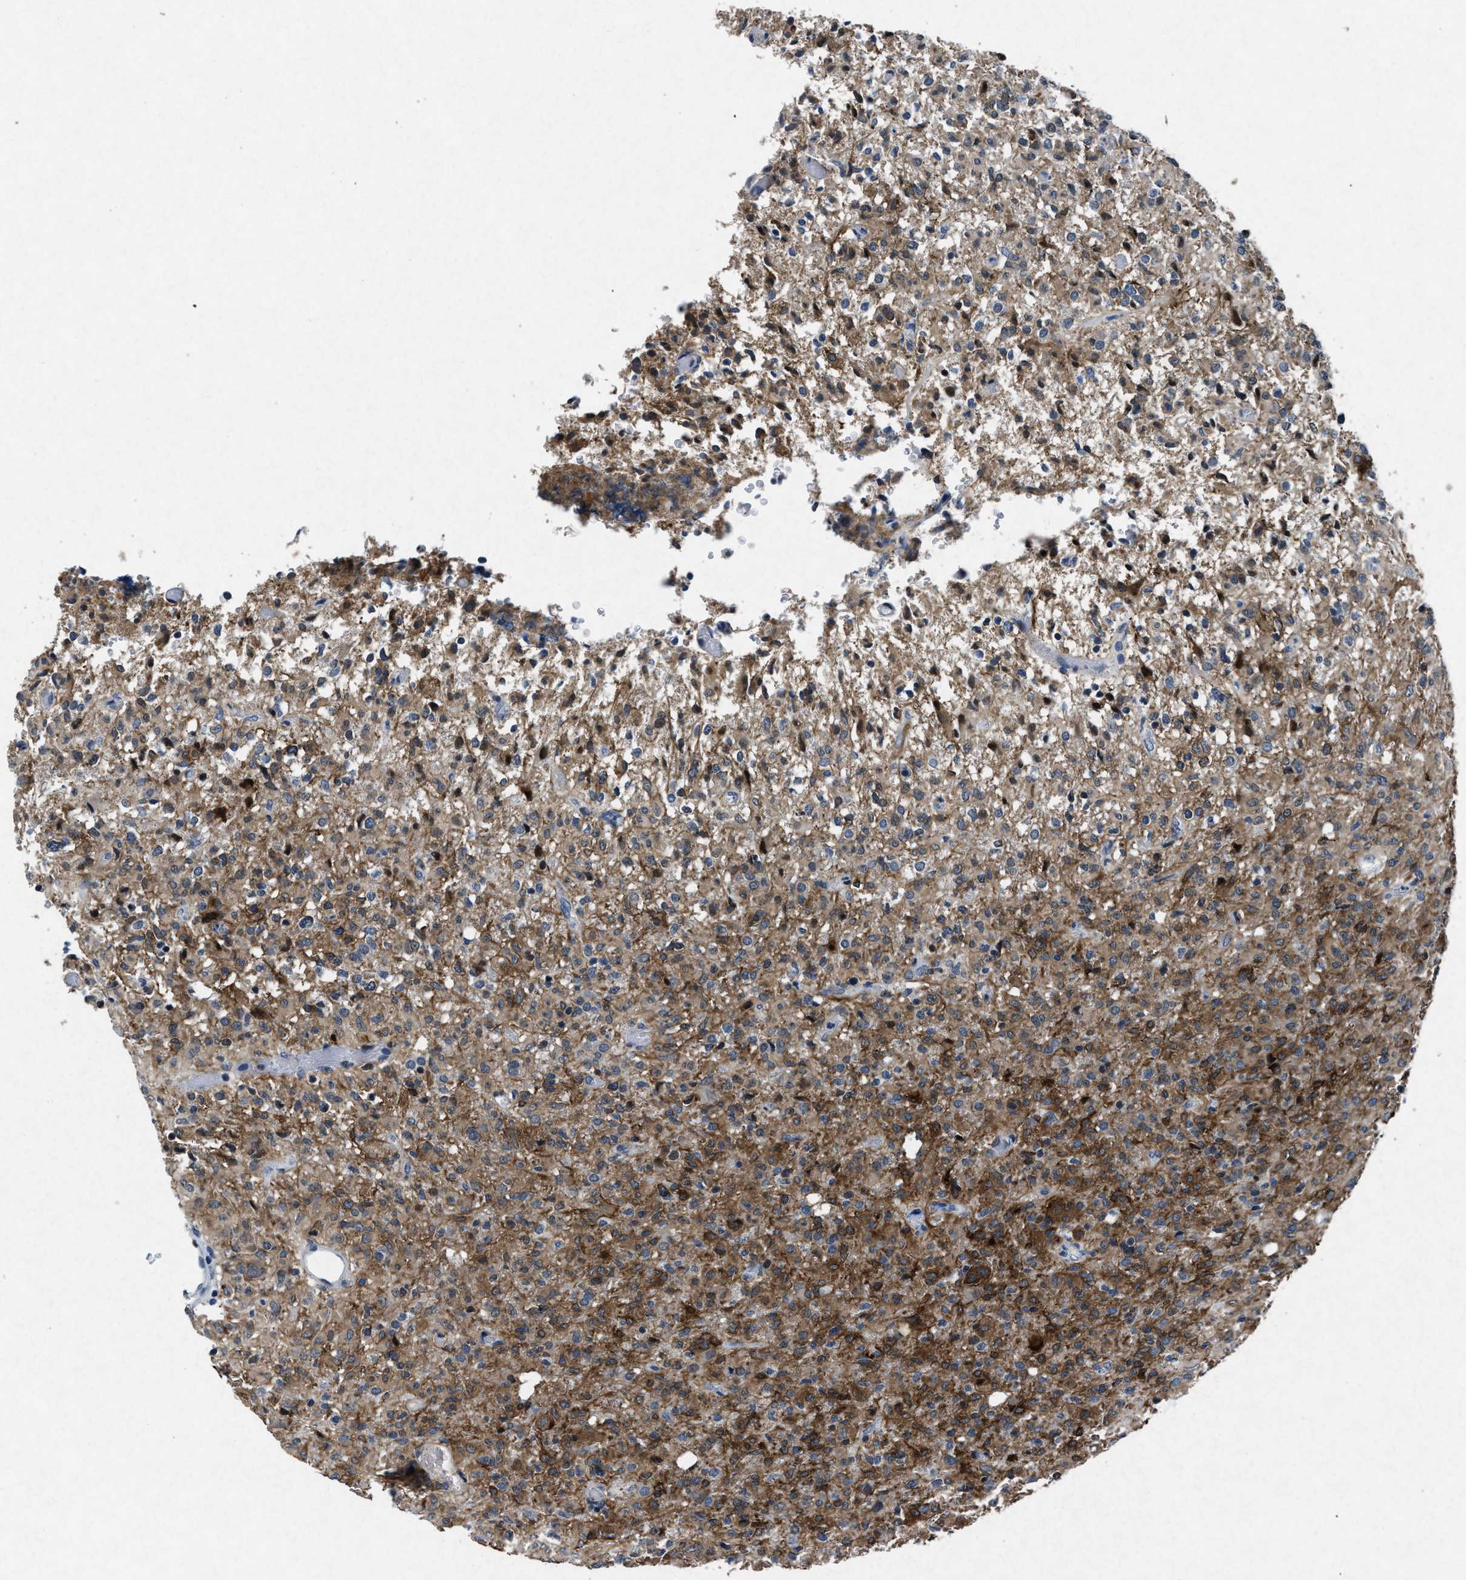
{"staining": {"intensity": "strong", "quantity": ">75%", "location": "cytoplasmic/membranous"}, "tissue": "glioma", "cell_type": "Tumor cells", "image_type": "cancer", "snomed": [{"axis": "morphology", "description": "Glioma, malignant, High grade"}, {"axis": "topography", "description": "Brain"}], "caption": "DAB (3,3'-diaminobenzidine) immunohistochemical staining of malignant high-grade glioma displays strong cytoplasmic/membranous protein staining in about >75% of tumor cells. The protein of interest is stained brown, and the nuclei are stained in blue (DAB IHC with brightfield microscopy, high magnification).", "gene": "PHLDA1", "patient": {"sex": "female", "age": 57}}